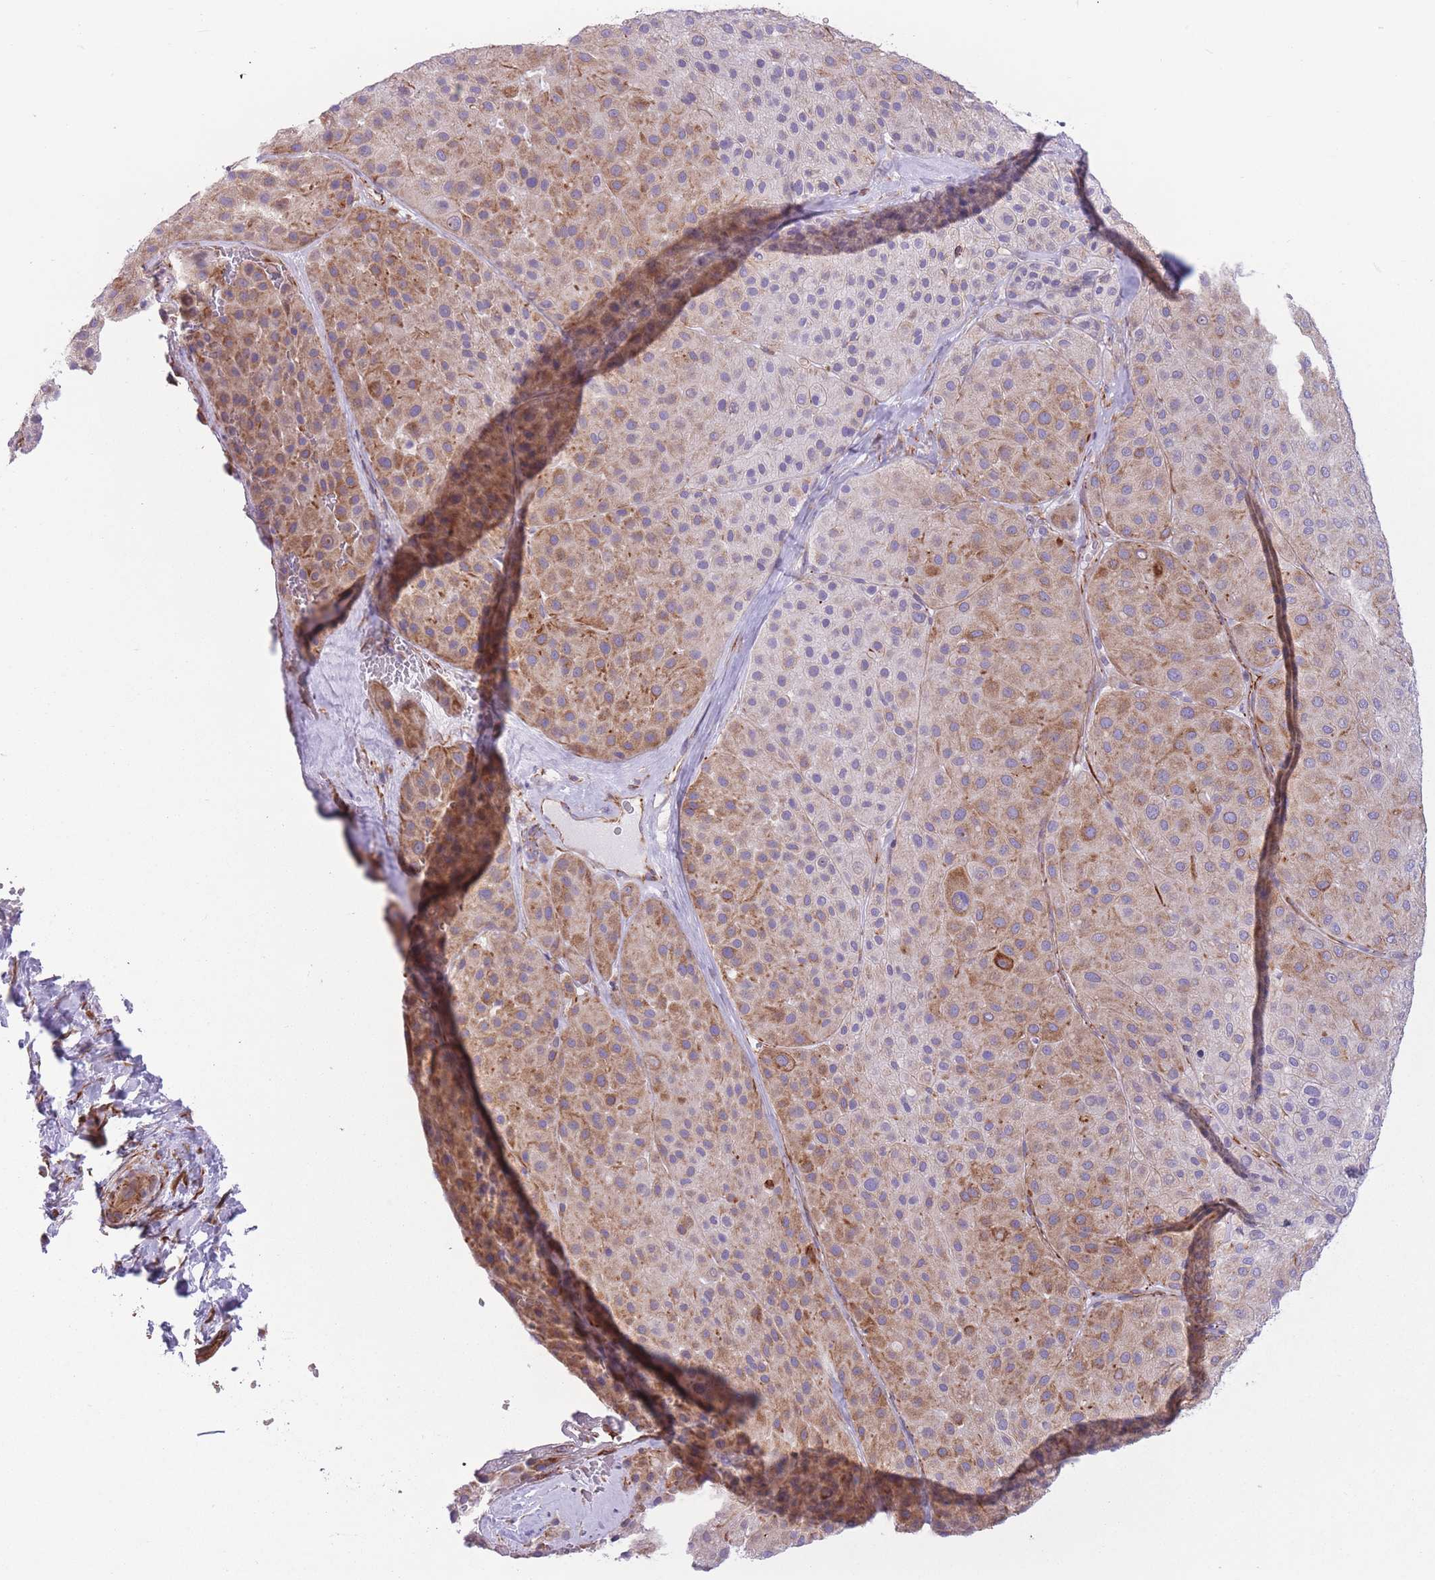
{"staining": {"intensity": "moderate", "quantity": ">75%", "location": "cytoplasmic/membranous"}, "tissue": "melanoma", "cell_type": "Tumor cells", "image_type": "cancer", "snomed": [{"axis": "morphology", "description": "Malignant melanoma, Metastatic site"}, {"axis": "topography", "description": "Smooth muscle"}], "caption": "Malignant melanoma (metastatic site) stained for a protein (brown) exhibits moderate cytoplasmic/membranous positive staining in approximately >75% of tumor cells.", "gene": "PTCD1", "patient": {"sex": "male", "age": 41}}